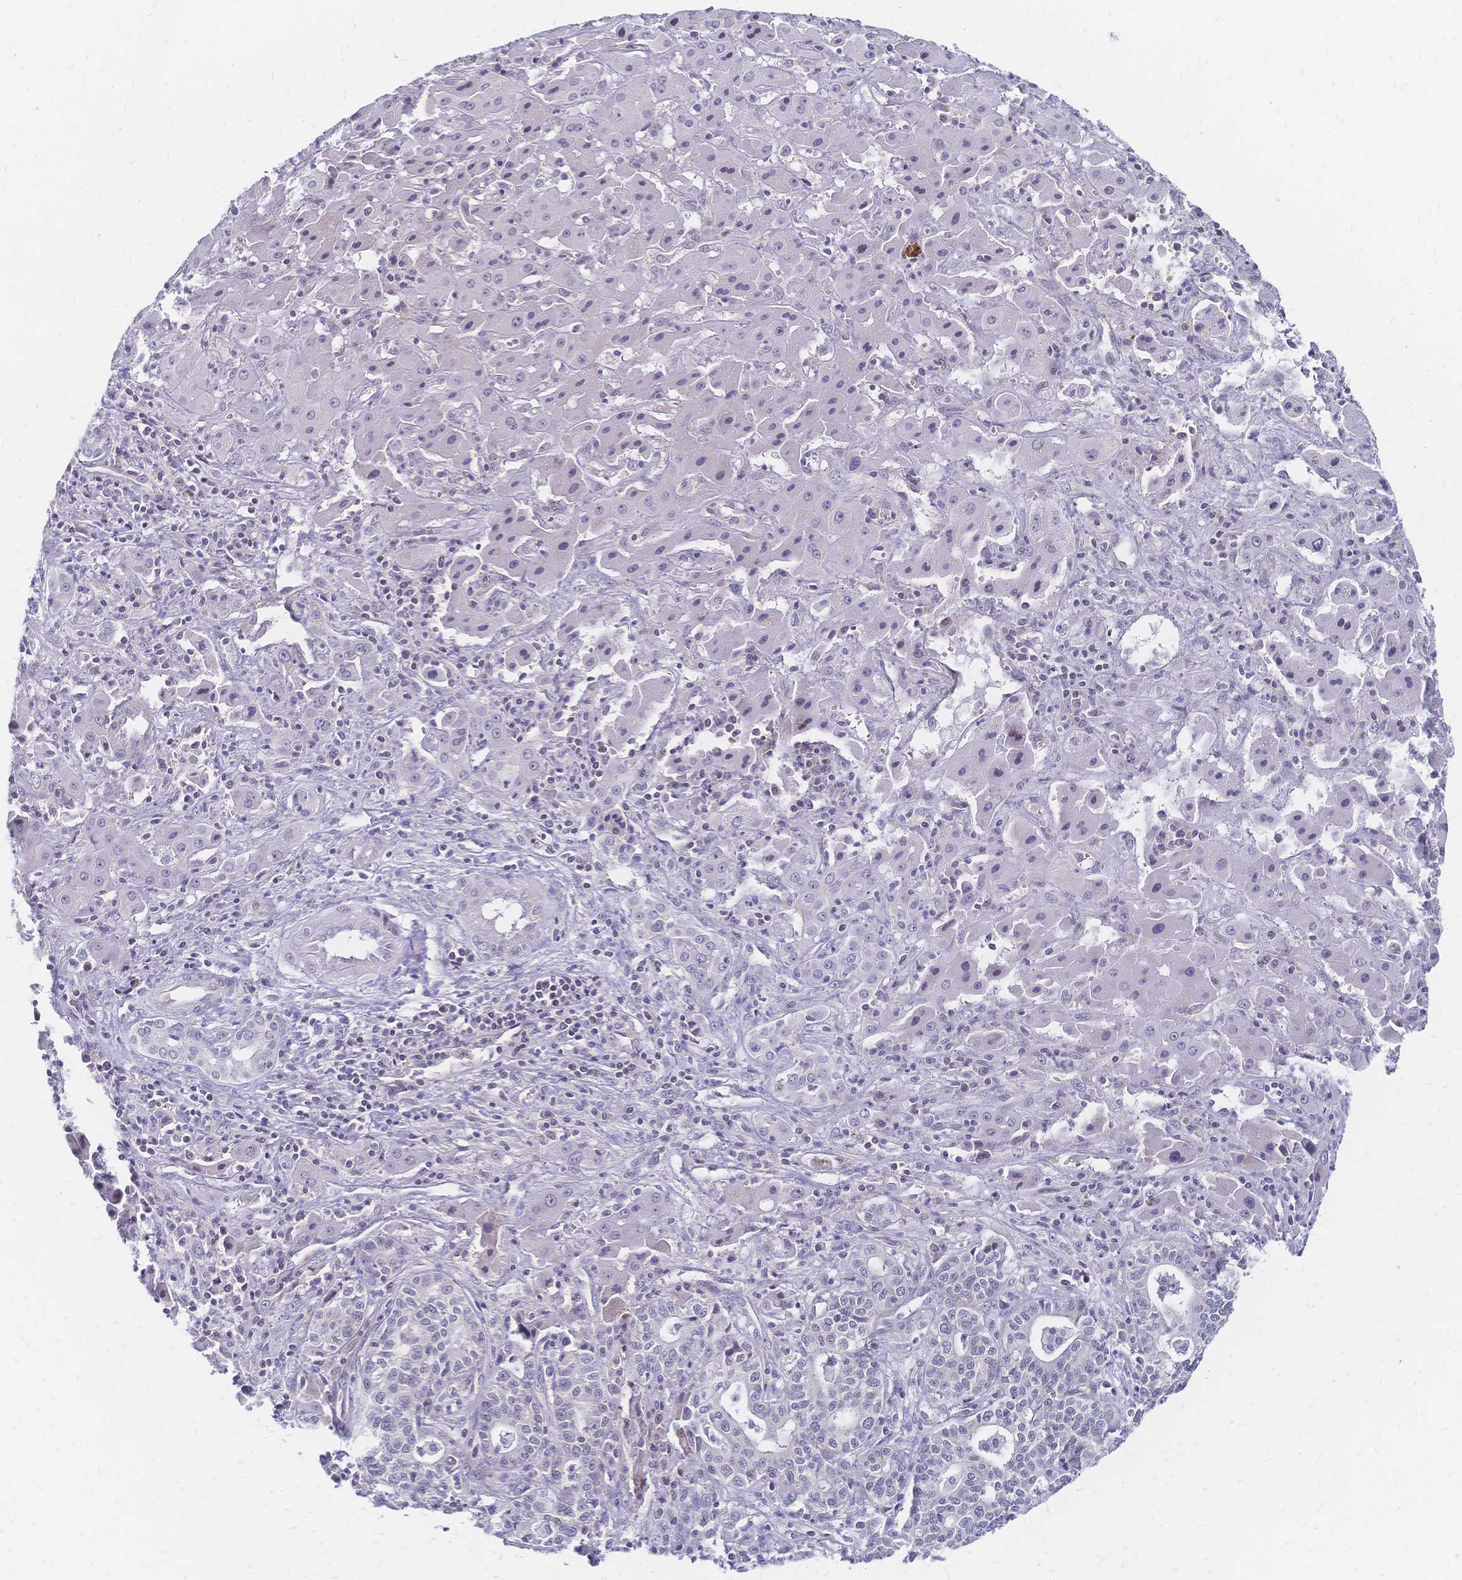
{"staining": {"intensity": "negative", "quantity": "none", "location": "none"}, "tissue": "liver cancer", "cell_type": "Tumor cells", "image_type": "cancer", "snomed": [{"axis": "morphology", "description": "Cholangiocarcinoma"}, {"axis": "topography", "description": "Liver"}], "caption": "The photomicrograph demonstrates no staining of tumor cells in liver cancer.", "gene": "CBX7", "patient": {"sex": "female", "age": 61}}